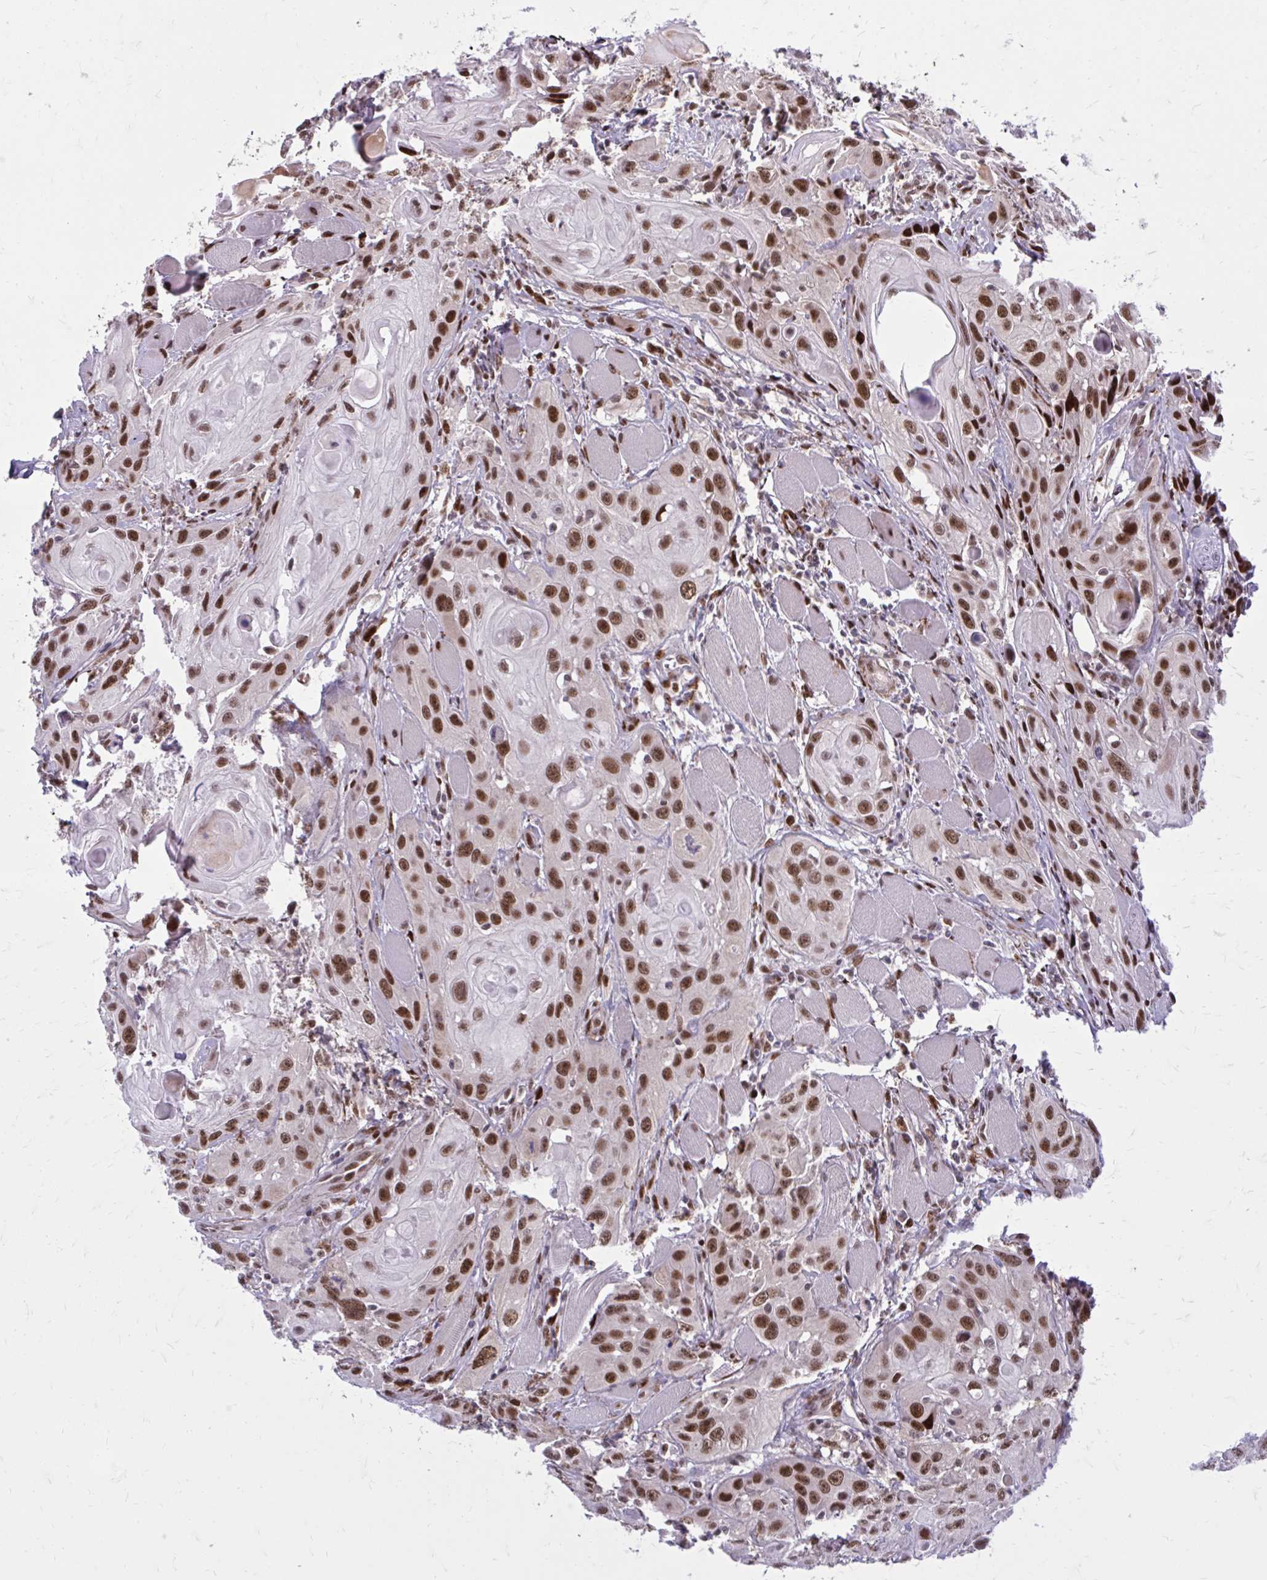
{"staining": {"intensity": "moderate", "quantity": ">75%", "location": "nuclear"}, "tissue": "head and neck cancer", "cell_type": "Tumor cells", "image_type": "cancer", "snomed": [{"axis": "morphology", "description": "Squamous cell carcinoma, NOS"}, {"axis": "topography", "description": "Oral tissue"}, {"axis": "topography", "description": "Head-Neck"}], "caption": "Moderate nuclear expression is identified in approximately >75% of tumor cells in head and neck cancer. Ihc stains the protein of interest in brown and the nuclei are stained blue.", "gene": "PSME4", "patient": {"sex": "male", "age": 58}}